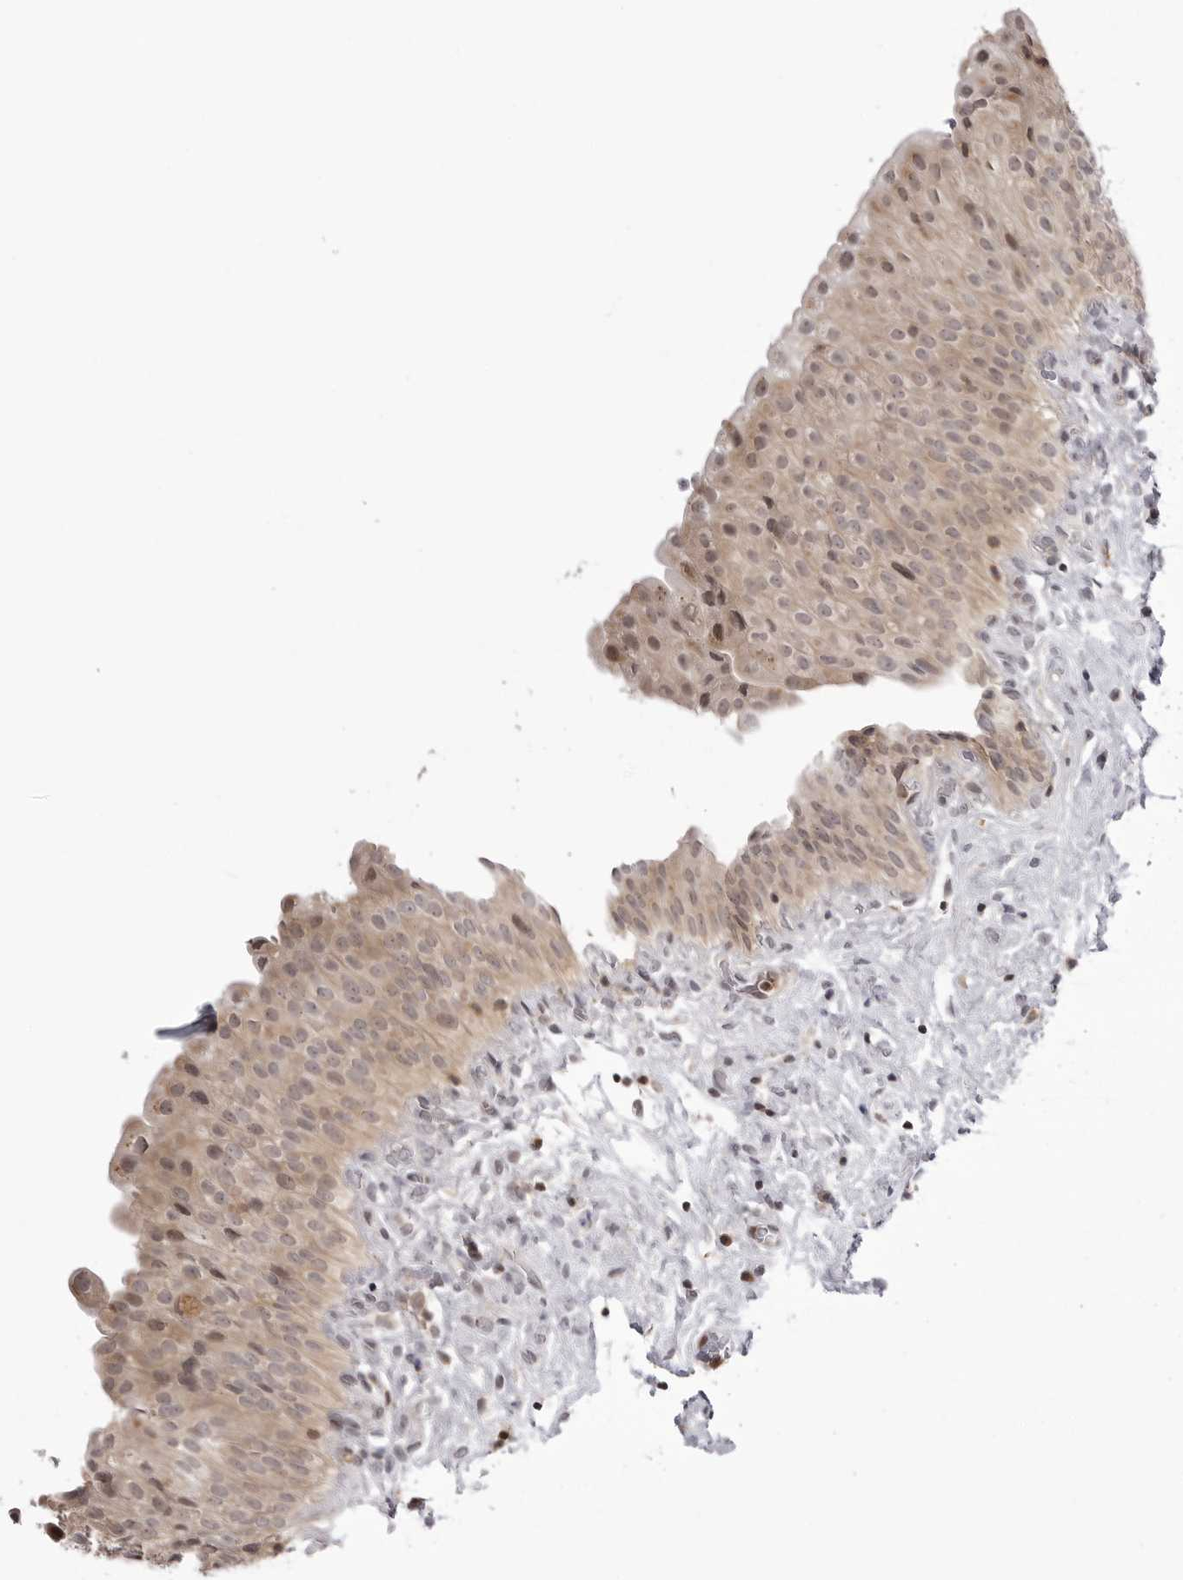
{"staining": {"intensity": "moderate", "quantity": ">75%", "location": "cytoplasmic/membranous,nuclear"}, "tissue": "urinary bladder", "cell_type": "Urothelial cells", "image_type": "normal", "snomed": [{"axis": "morphology", "description": "Normal tissue, NOS"}, {"axis": "morphology", "description": "Urothelial carcinoma, High grade"}, {"axis": "topography", "description": "Urinary bladder"}], "caption": "DAB immunohistochemical staining of unremarkable human urinary bladder displays moderate cytoplasmic/membranous,nuclear protein expression in approximately >75% of urothelial cells. (brown staining indicates protein expression, while blue staining denotes nuclei).", "gene": "PTK2B", "patient": {"sex": "male", "age": 46}}